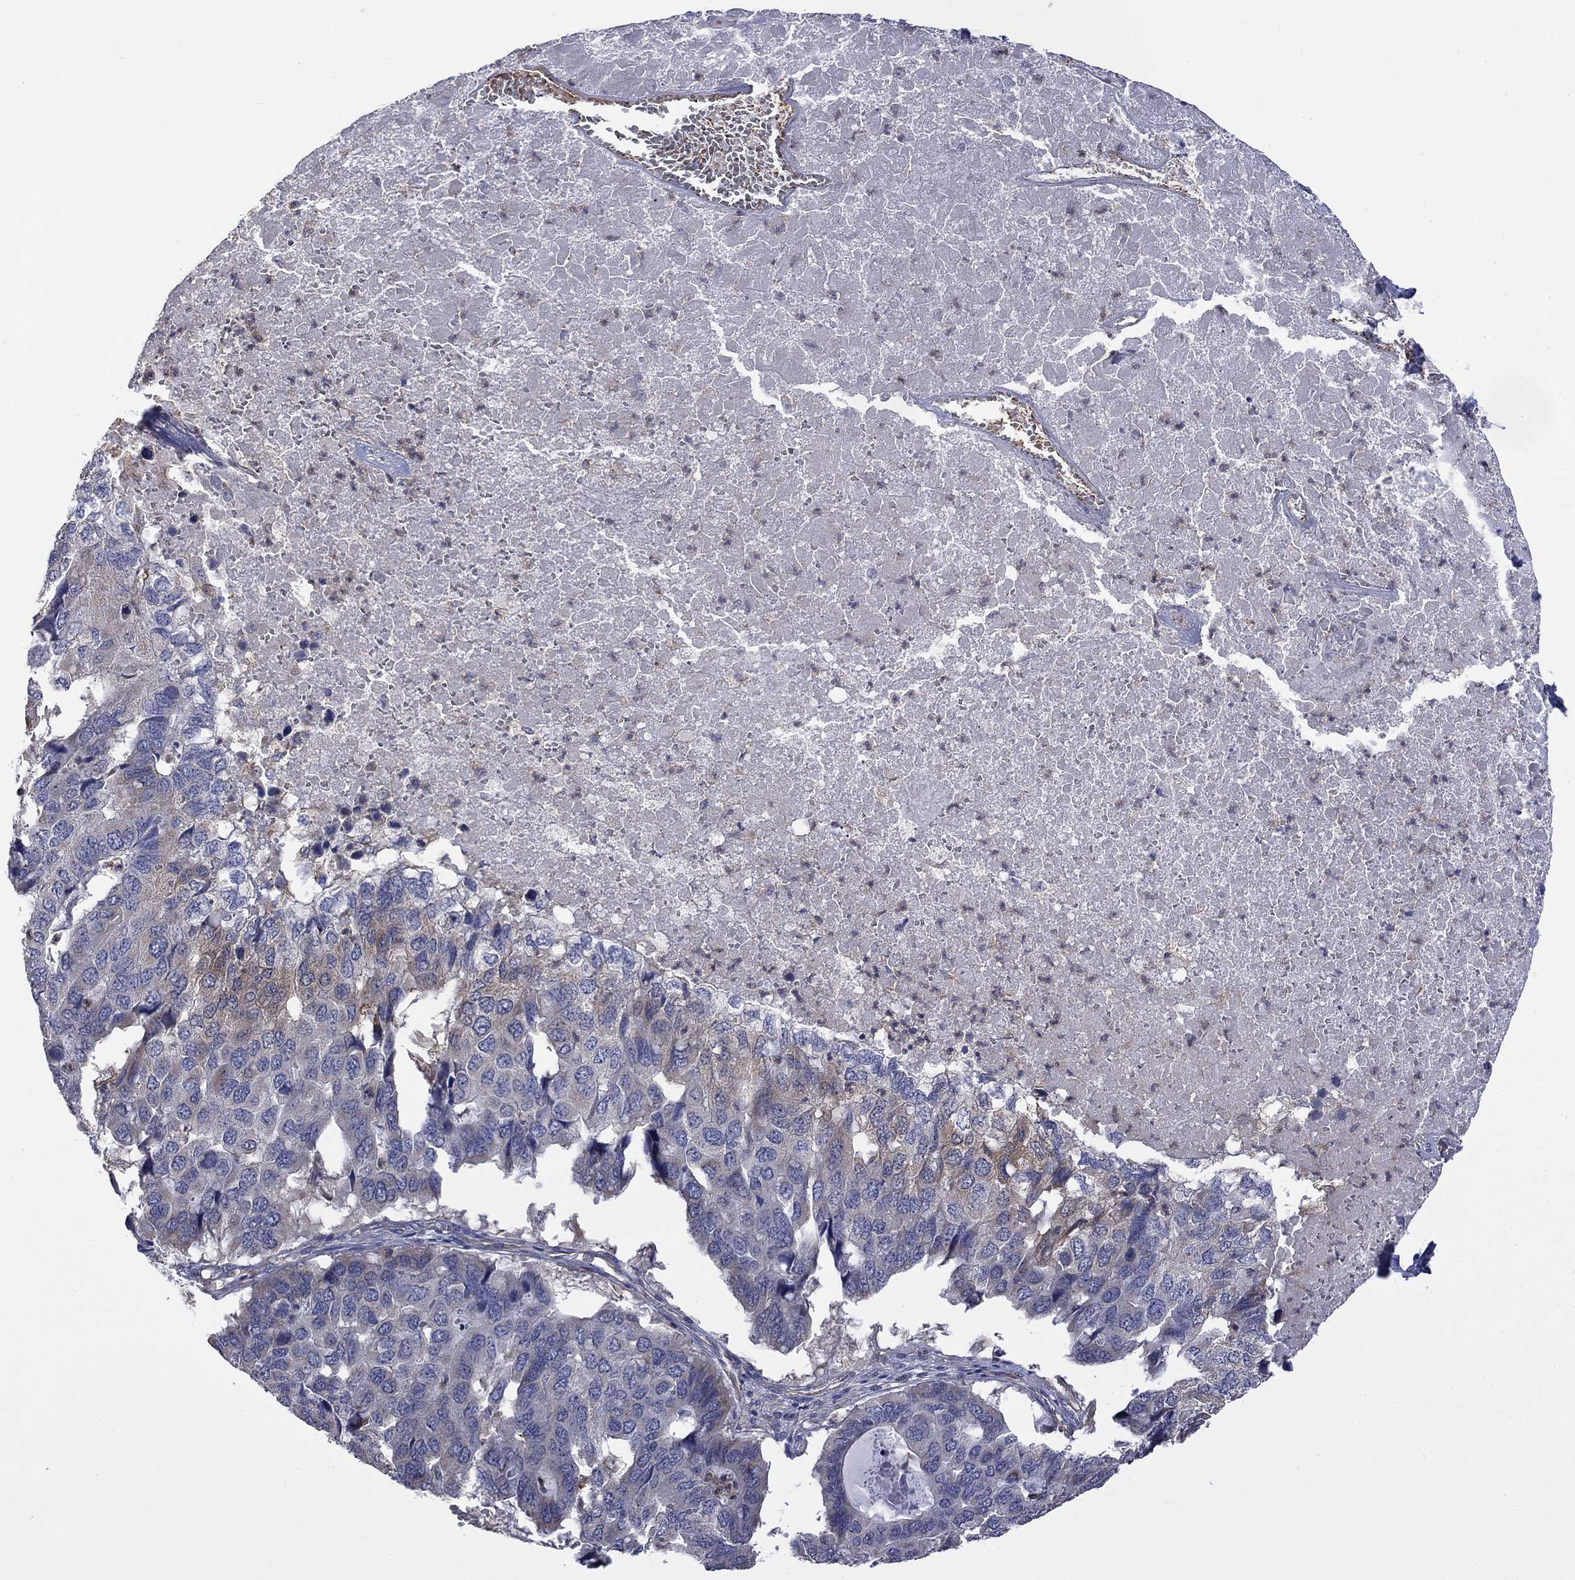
{"staining": {"intensity": "weak", "quantity": "25%-75%", "location": "cytoplasmic/membranous"}, "tissue": "pancreatic cancer", "cell_type": "Tumor cells", "image_type": "cancer", "snomed": [{"axis": "morphology", "description": "Adenocarcinoma, NOS"}, {"axis": "topography", "description": "Pancreas"}], "caption": "Immunohistochemical staining of adenocarcinoma (pancreatic) shows low levels of weak cytoplasmic/membranous expression in about 25%-75% of tumor cells.", "gene": "CAMKK2", "patient": {"sex": "male", "age": 50}}